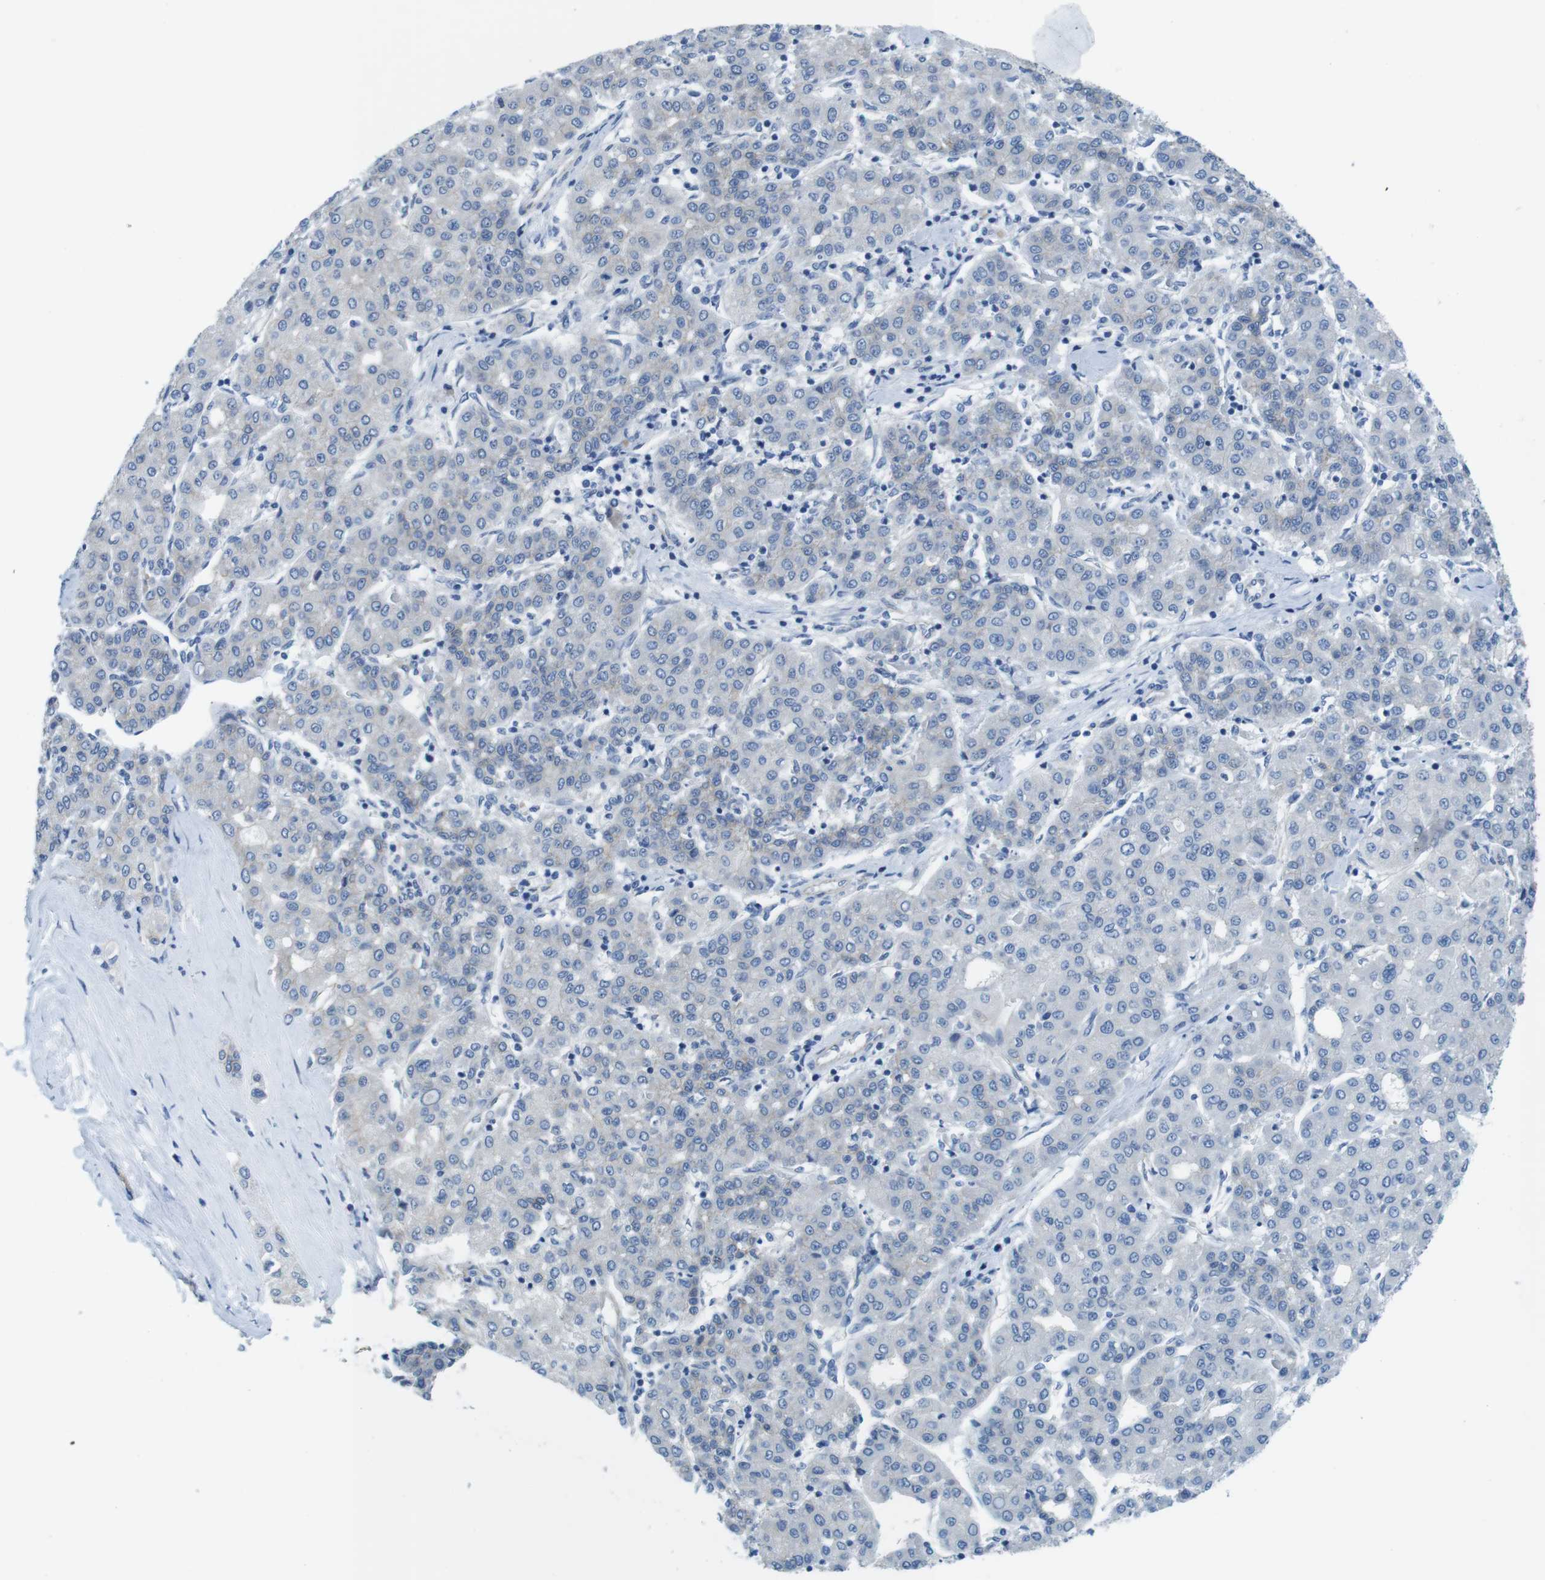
{"staining": {"intensity": "negative", "quantity": "none", "location": "none"}, "tissue": "liver cancer", "cell_type": "Tumor cells", "image_type": "cancer", "snomed": [{"axis": "morphology", "description": "Carcinoma, Hepatocellular, NOS"}, {"axis": "topography", "description": "Liver"}], "caption": "Immunohistochemistry (IHC) histopathology image of neoplastic tissue: liver cancer (hepatocellular carcinoma) stained with DAB displays no significant protein expression in tumor cells.", "gene": "SLC6A6", "patient": {"sex": "male", "age": 65}}